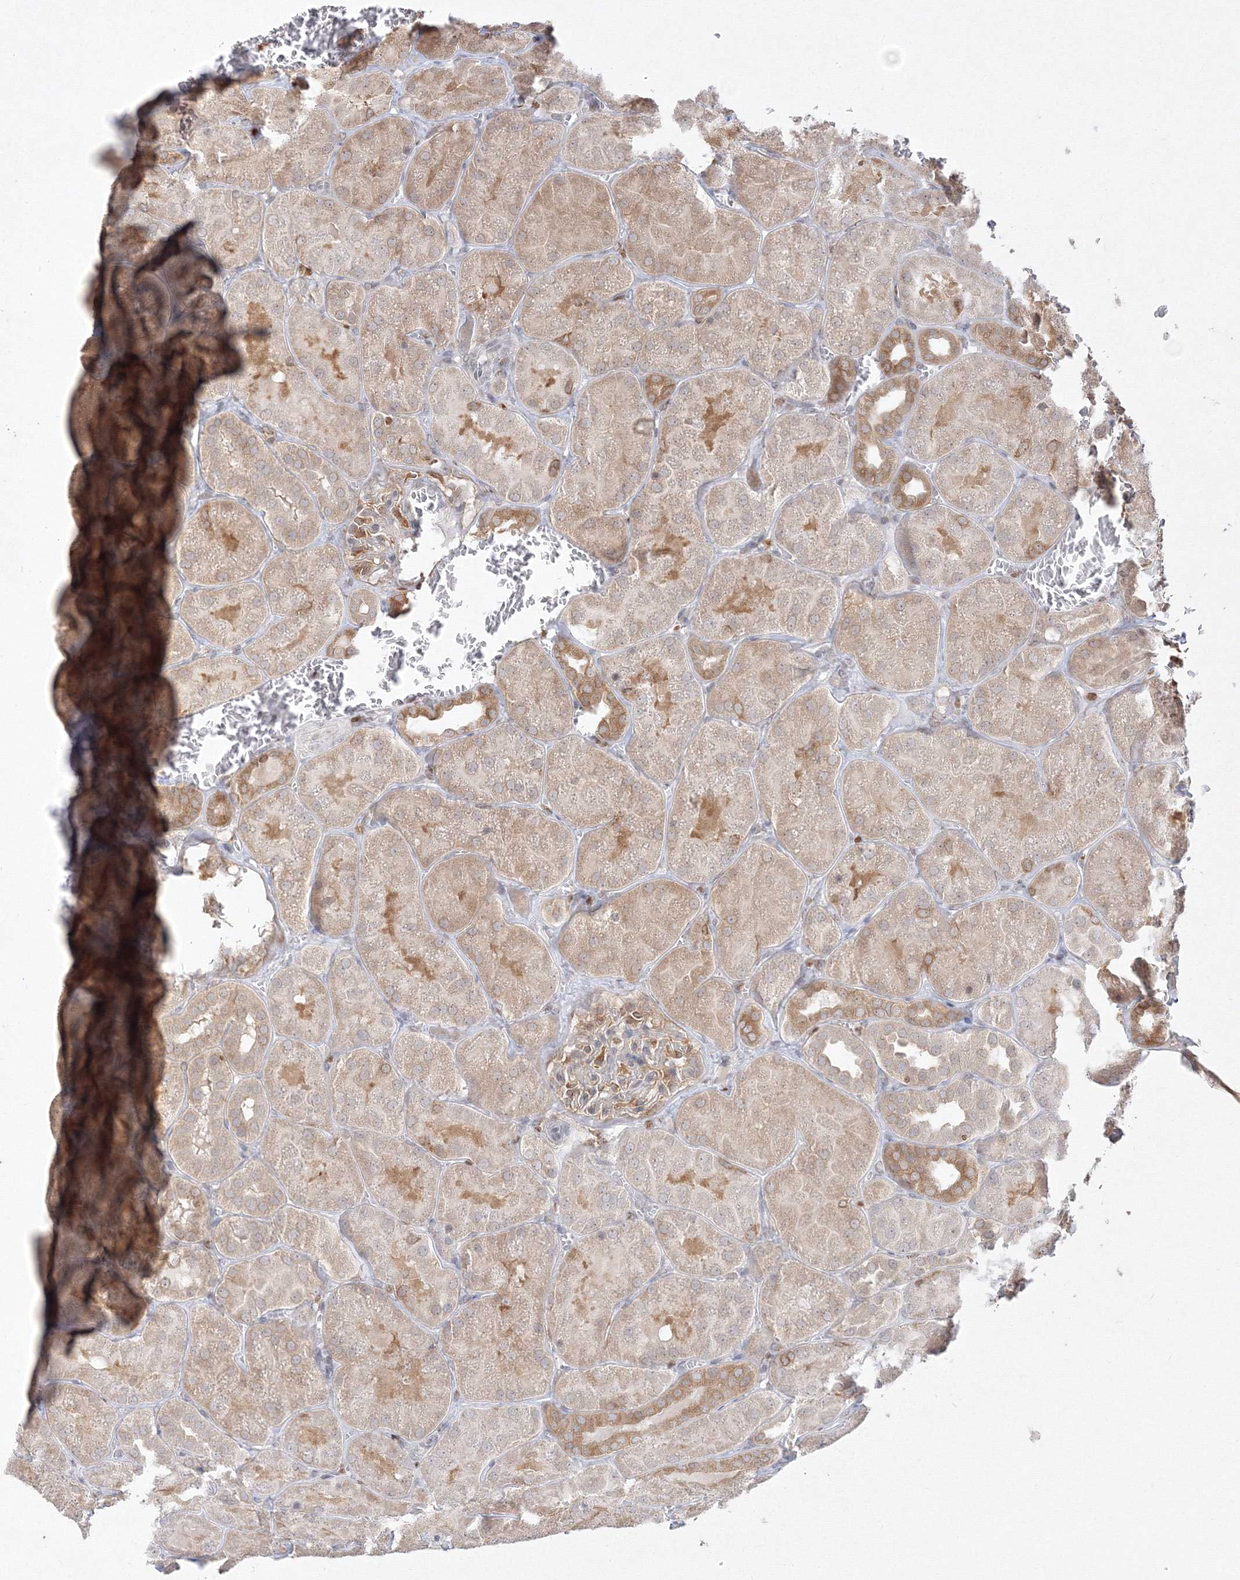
{"staining": {"intensity": "weak", "quantity": "<25%", "location": "cytoplasmic/membranous"}, "tissue": "kidney", "cell_type": "Cells in glomeruli", "image_type": "normal", "snomed": [{"axis": "morphology", "description": "Normal tissue, NOS"}, {"axis": "topography", "description": "Kidney"}], "caption": "Cells in glomeruli are negative for protein expression in unremarkable human kidney. (DAB IHC with hematoxylin counter stain).", "gene": "TMEM50B", "patient": {"sex": "male", "age": 28}}